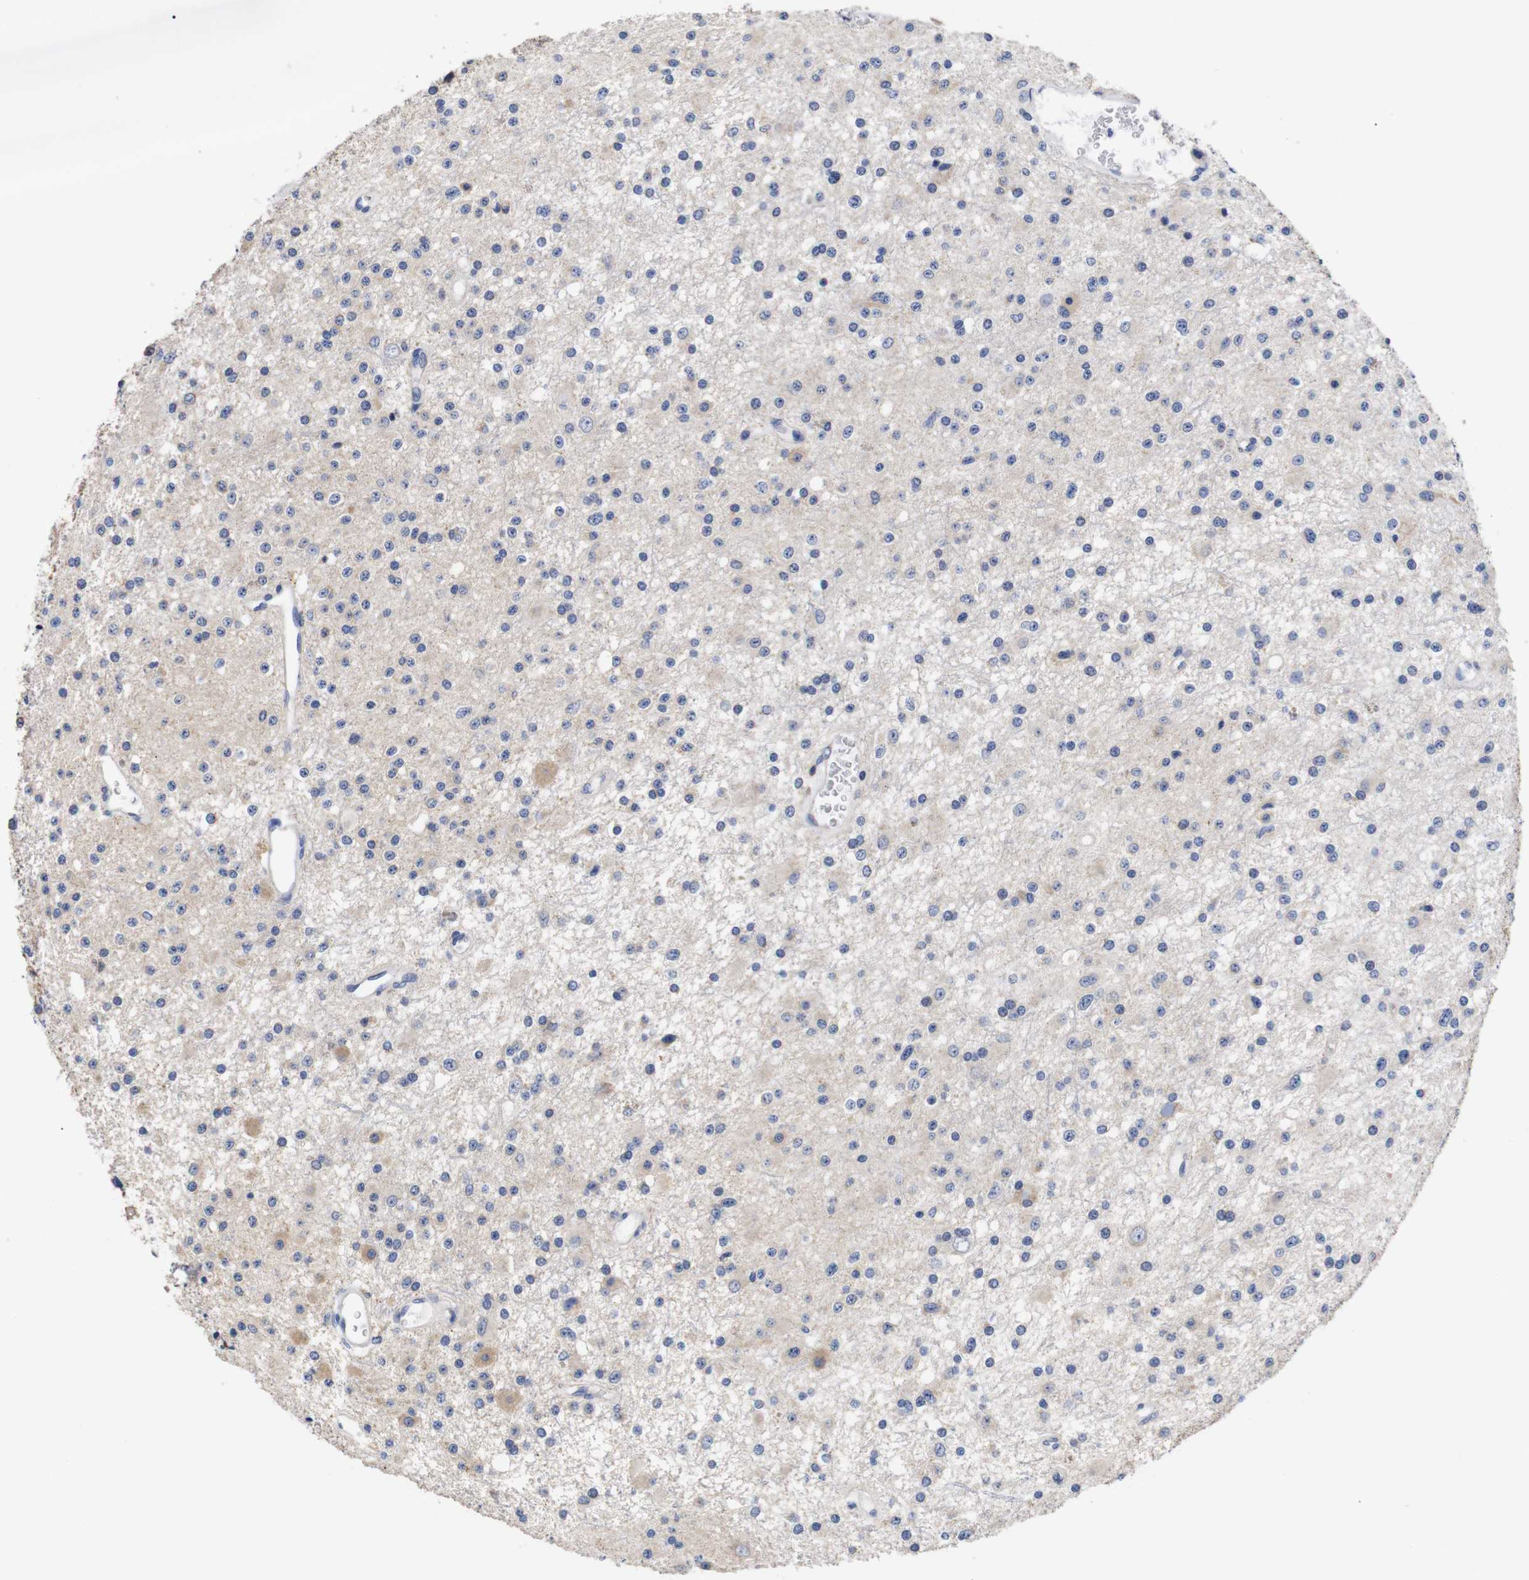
{"staining": {"intensity": "weak", "quantity": "<25%", "location": "cytoplasmic/membranous"}, "tissue": "glioma", "cell_type": "Tumor cells", "image_type": "cancer", "snomed": [{"axis": "morphology", "description": "Glioma, malignant, Low grade"}, {"axis": "topography", "description": "Brain"}], "caption": "High magnification brightfield microscopy of glioma stained with DAB (brown) and counterstained with hematoxylin (blue): tumor cells show no significant expression.", "gene": "OPN3", "patient": {"sex": "male", "age": 58}}